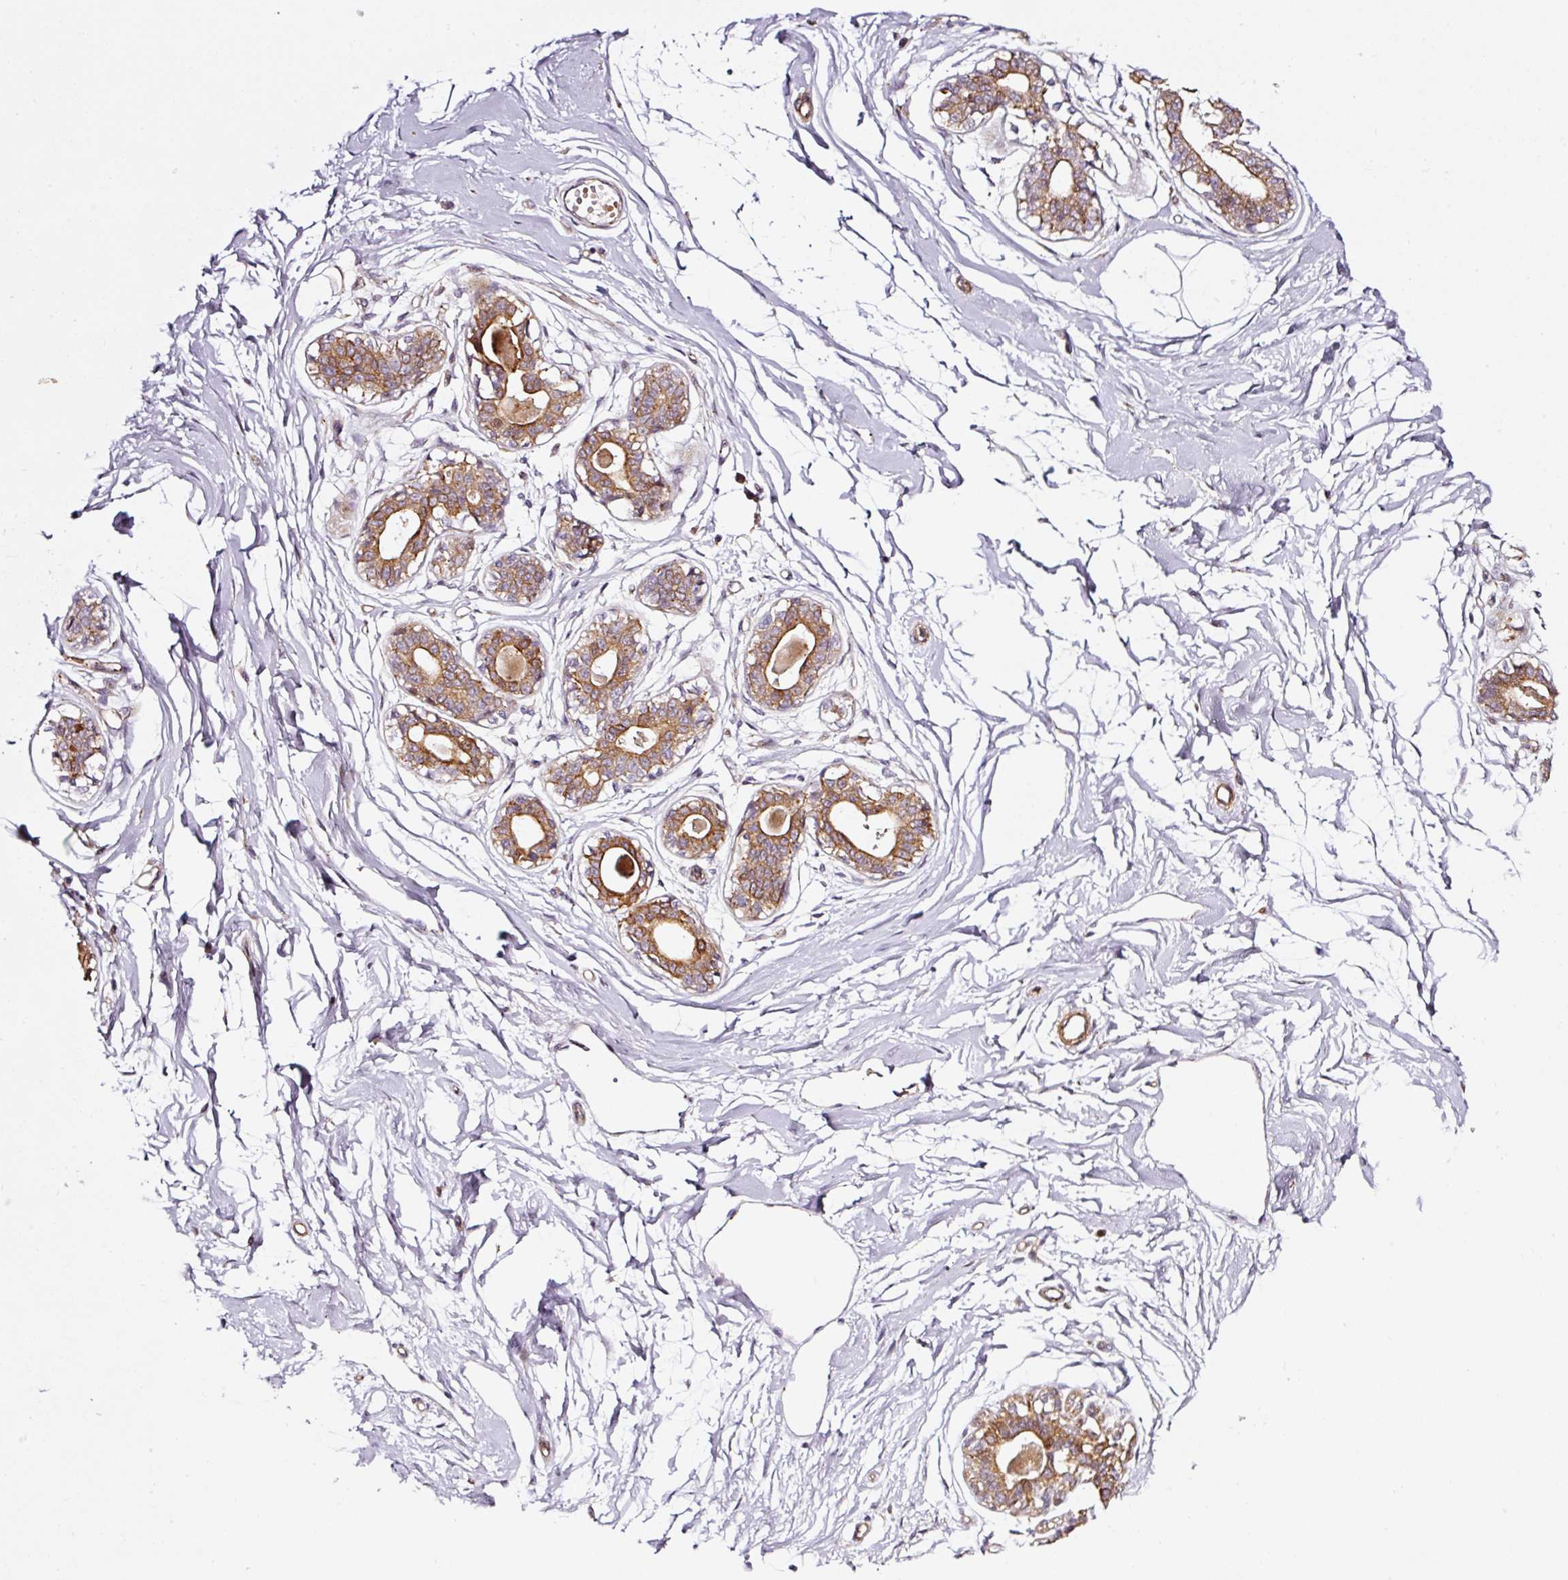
{"staining": {"intensity": "negative", "quantity": "none", "location": "none"}, "tissue": "breast", "cell_type": "Adipocytes", "image_type": "normal", "snomed": [{"axis": "morphology", "description": "Normal tissue, NOS"}, {"axis": "topography", "description": "Breast"}], "caption": "Immunohistochemistry of unremarkable human breast exhibits no staining in adipocytes. (Brightfield microscopy of DAB (3,3'-diaminobenzidine) immunohistochemistry (IHC) at high magnification).", "gene": "ANKRD20A1", "patient": {"sex": "female", "age": 45}}